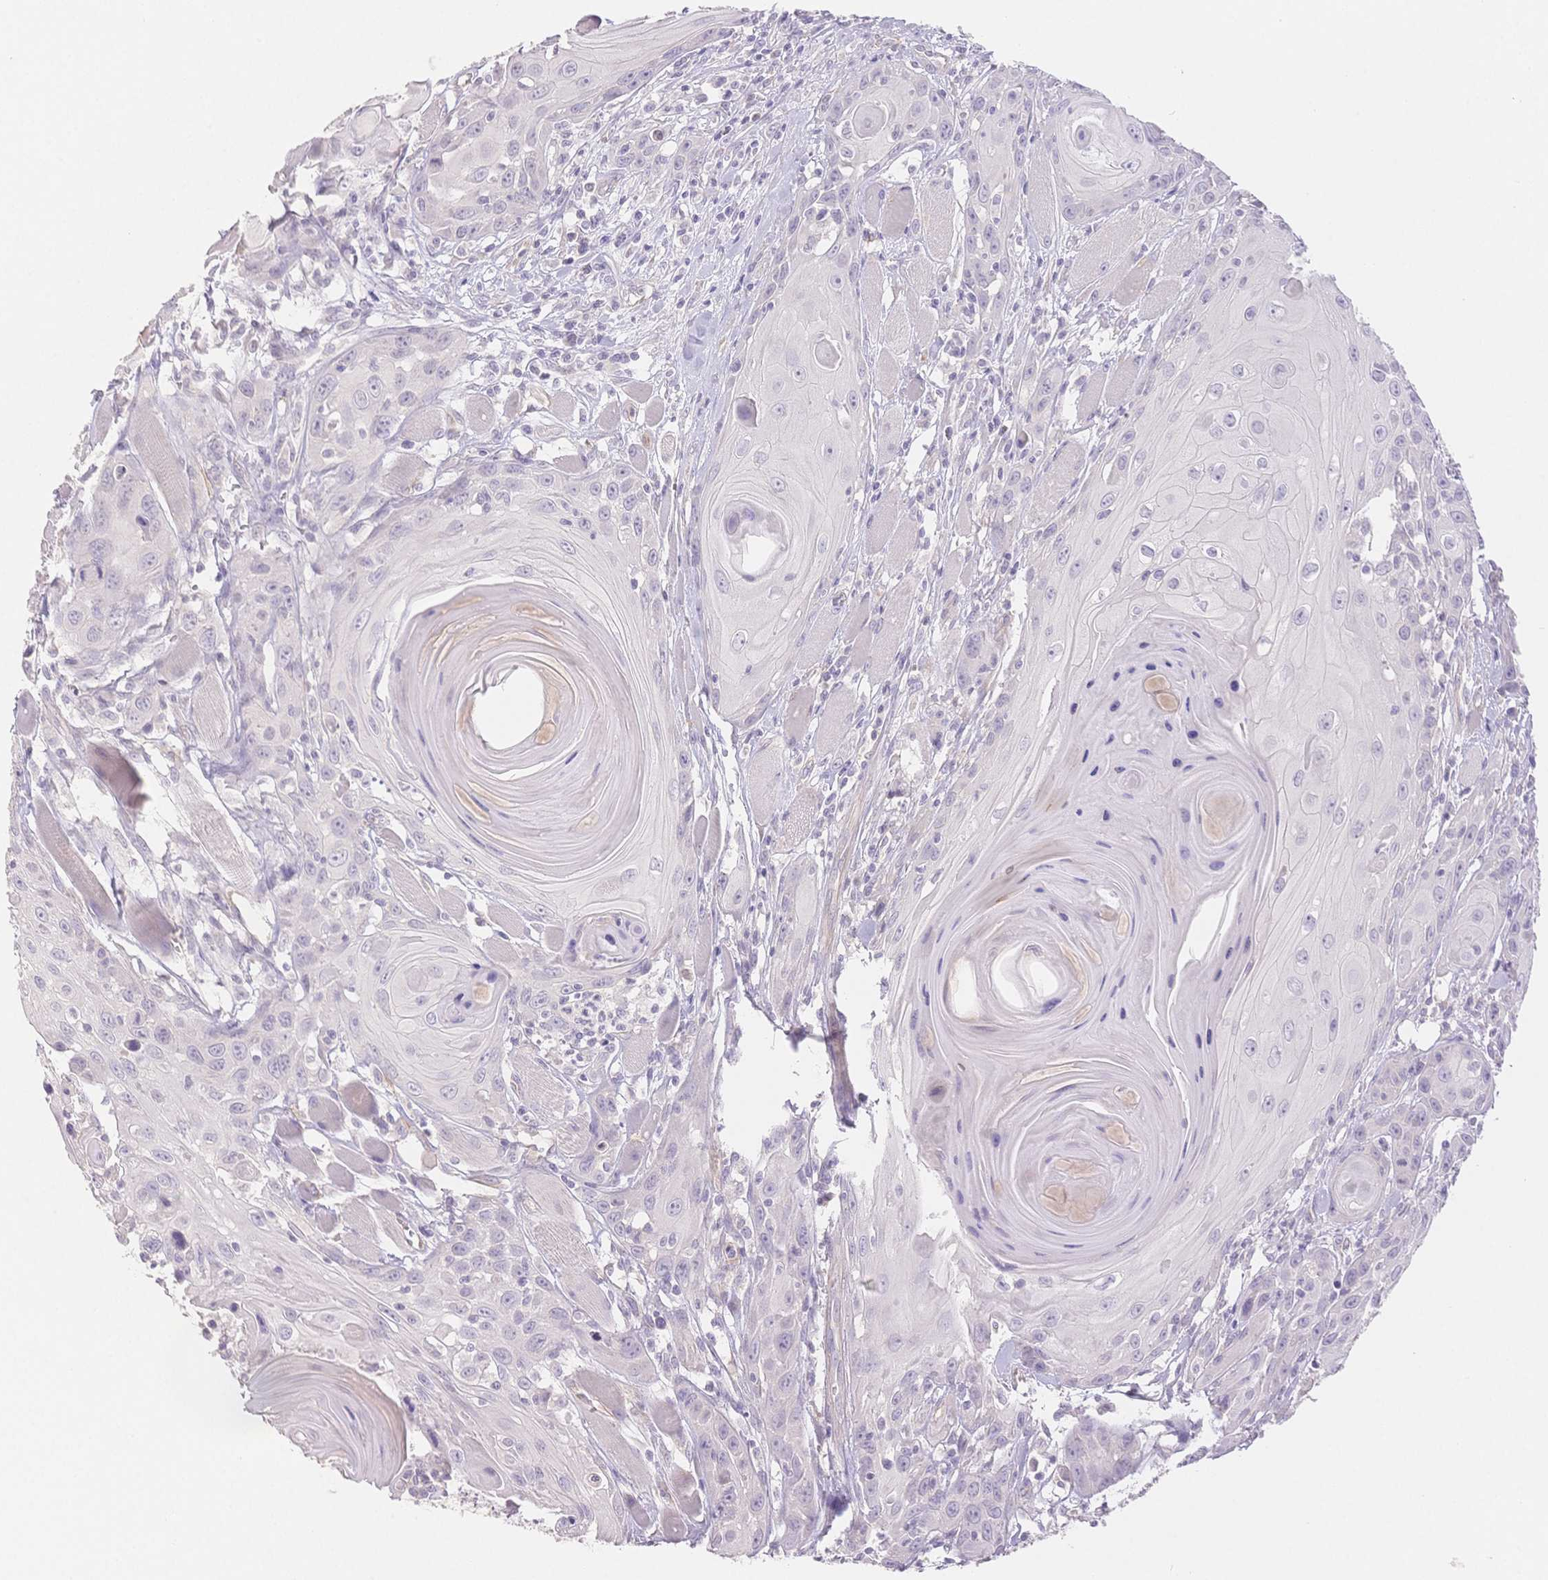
{"staining": {"intensity": "negative", "quantity": "none", "location": "none"}, "tissue": "head and neck cancer", "cell_type": "Tumor cells", "image_type": "cancer", "snomed": [{"axis": "morphology", "description": "Squamous cell carcinoma, NOS"}, {"axis": "topography", "description": "Head-Neck"}], "caption": "Tumor cells are negative for protein expression in human head and neck squamous cell carcinoma.", "gene": "SUV39H2", "patient": {"sex": "female", "age": 80}}